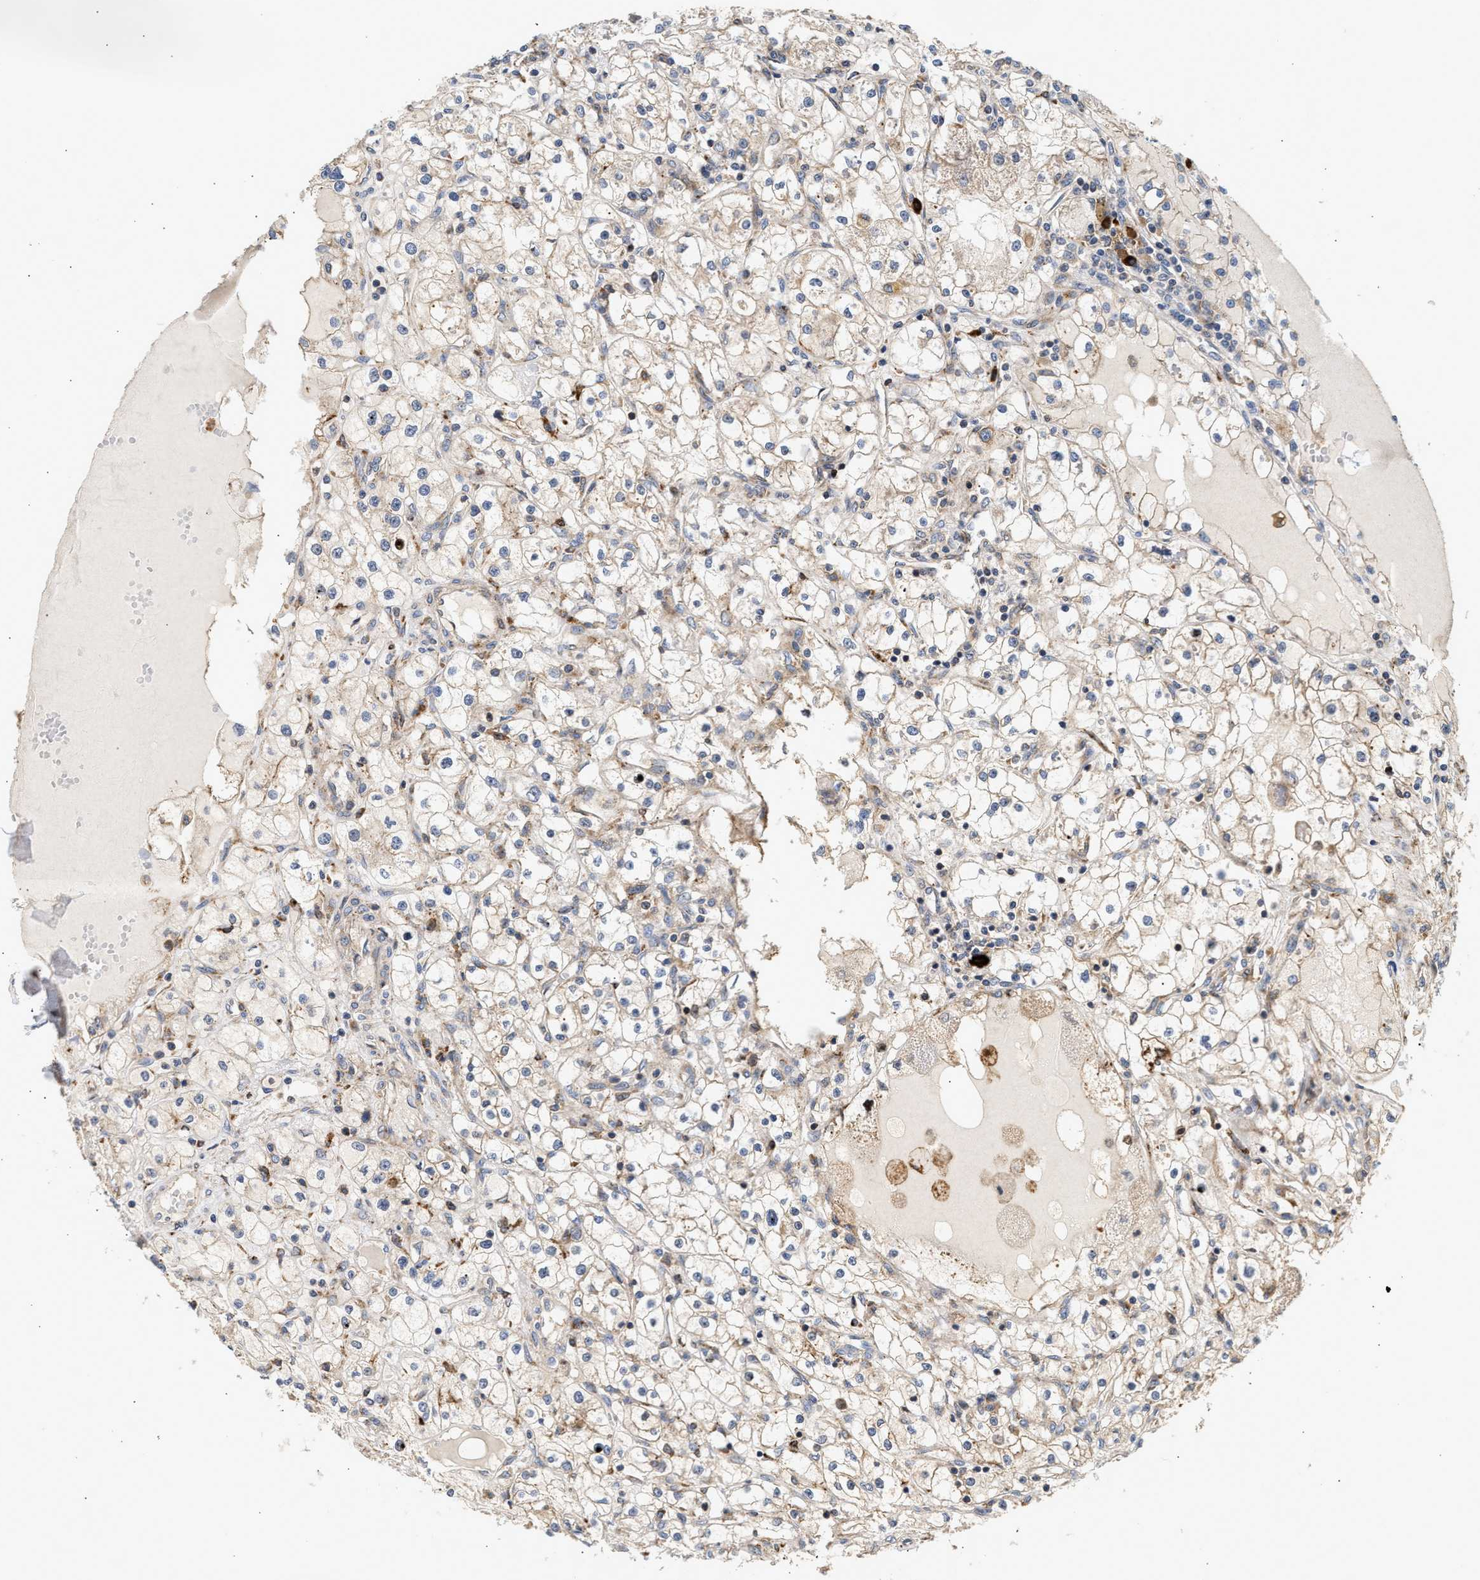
{"staining": {"intensity": "weak", "quantity": ">75%", "location": "cytoplasmic/membranous"}, "tissue": "renal cancer", "cell_type": "Tumor cells", "image_type": "cancer", "snomed": [{"axis": "morphology", "description": "Adenocarcinoma, NOS"}, {"axis": "topography", "description": "Kidney"}], "caption": "The photomicrograph shows a brown stain indicating the presence of a protein in the cytoplasmic/membranous of tumor cells in adenocarcinoma (renal).", "gene": "AMZ1", "patient": {"sex": "male", "age": 56}}